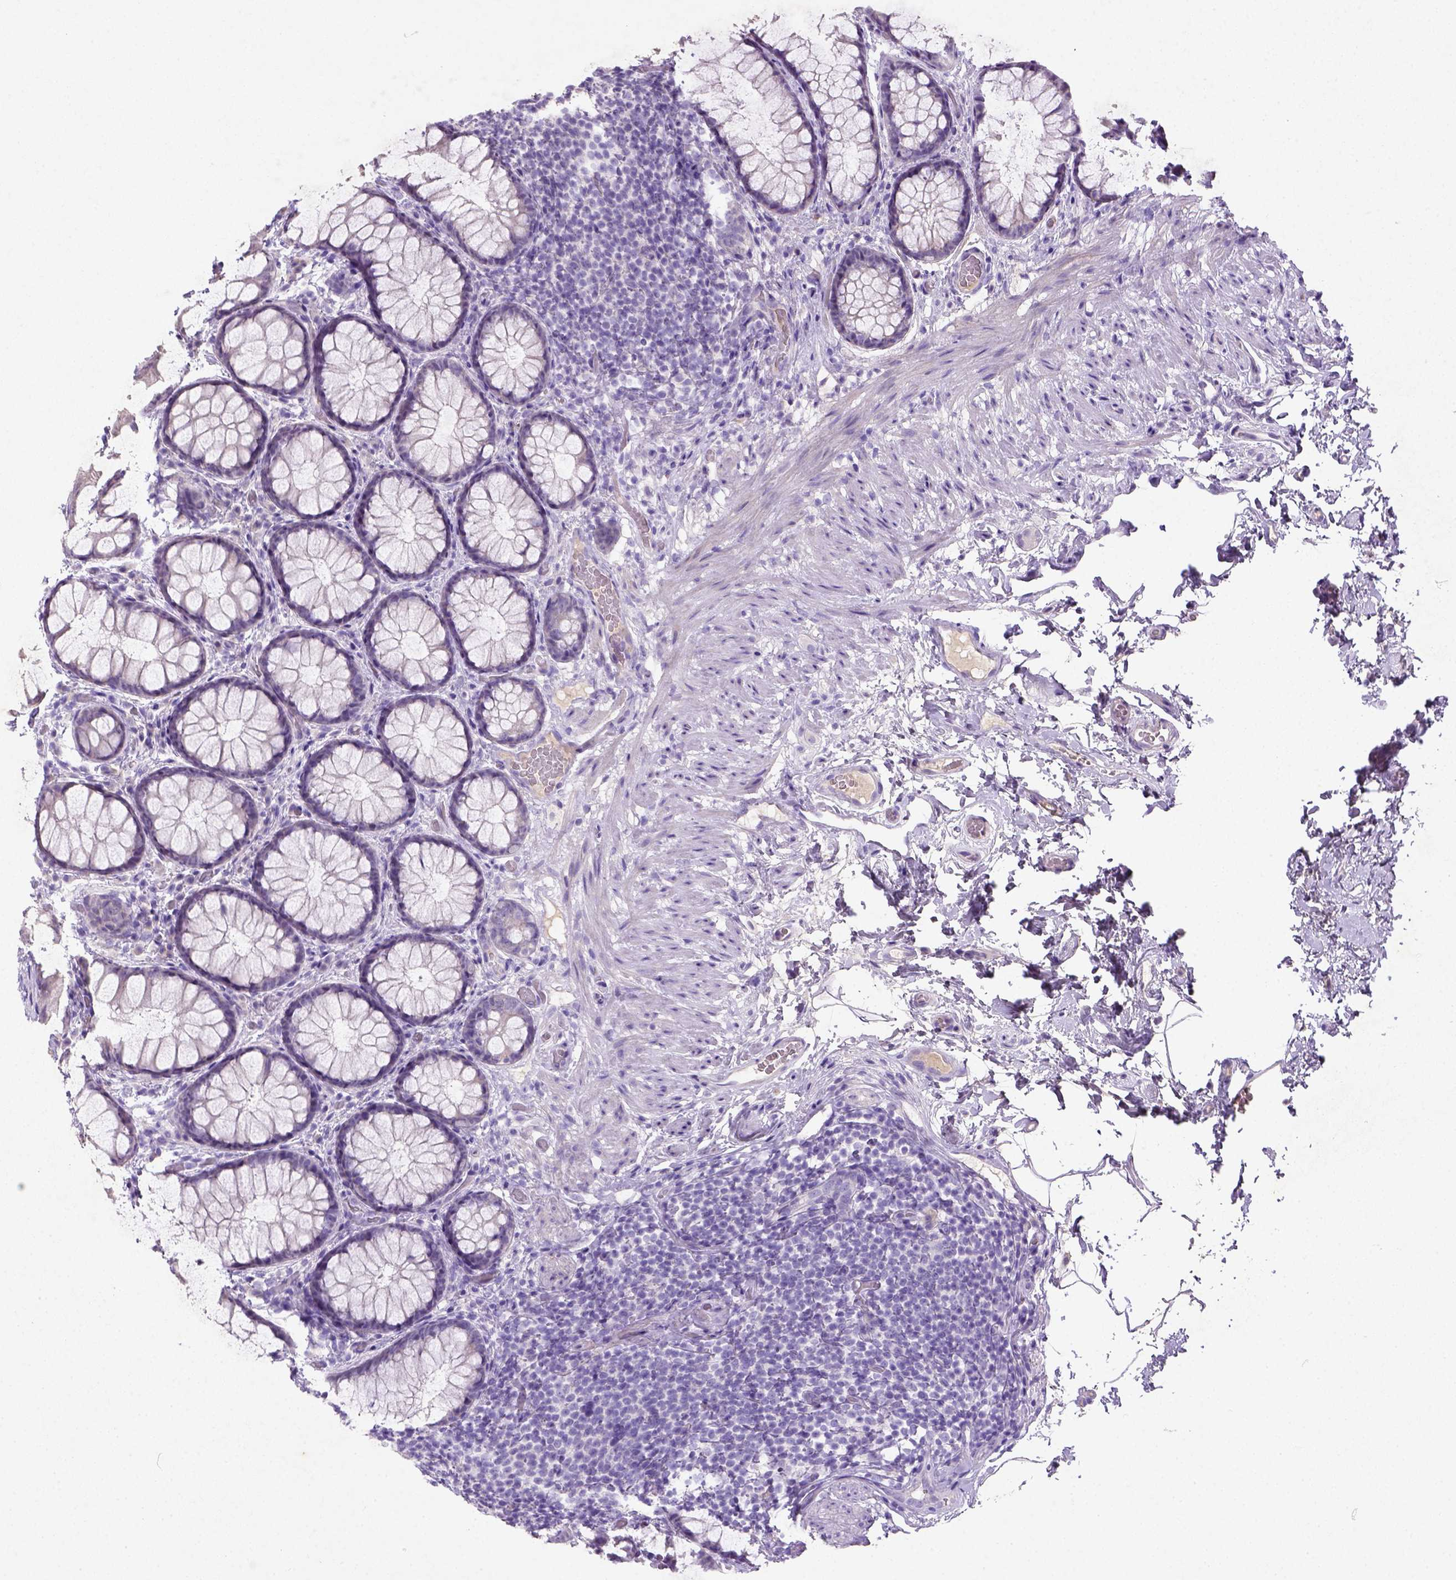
{"staining": {"intensity": "negative", "quantity": "none", "location": "none"}, "tissue": "rectum", "cell_type": "Glandular cells", "image_type": "normal", "snomed": [{"axis": "morphology", "description": "Normal tissue, NOS"}, {"axis": "topography", "description": "Rectum"}], "caption": "The micrograph reveals no staining of glandular cells in benign rectum. The staining is performed using DAB (3,3'-diaminobenzidine) brown chromogen with nuclei counter-stained in using hematoxylin.", "gene": "NUDT2", "patient": {"sex": "female", "age": 62}}